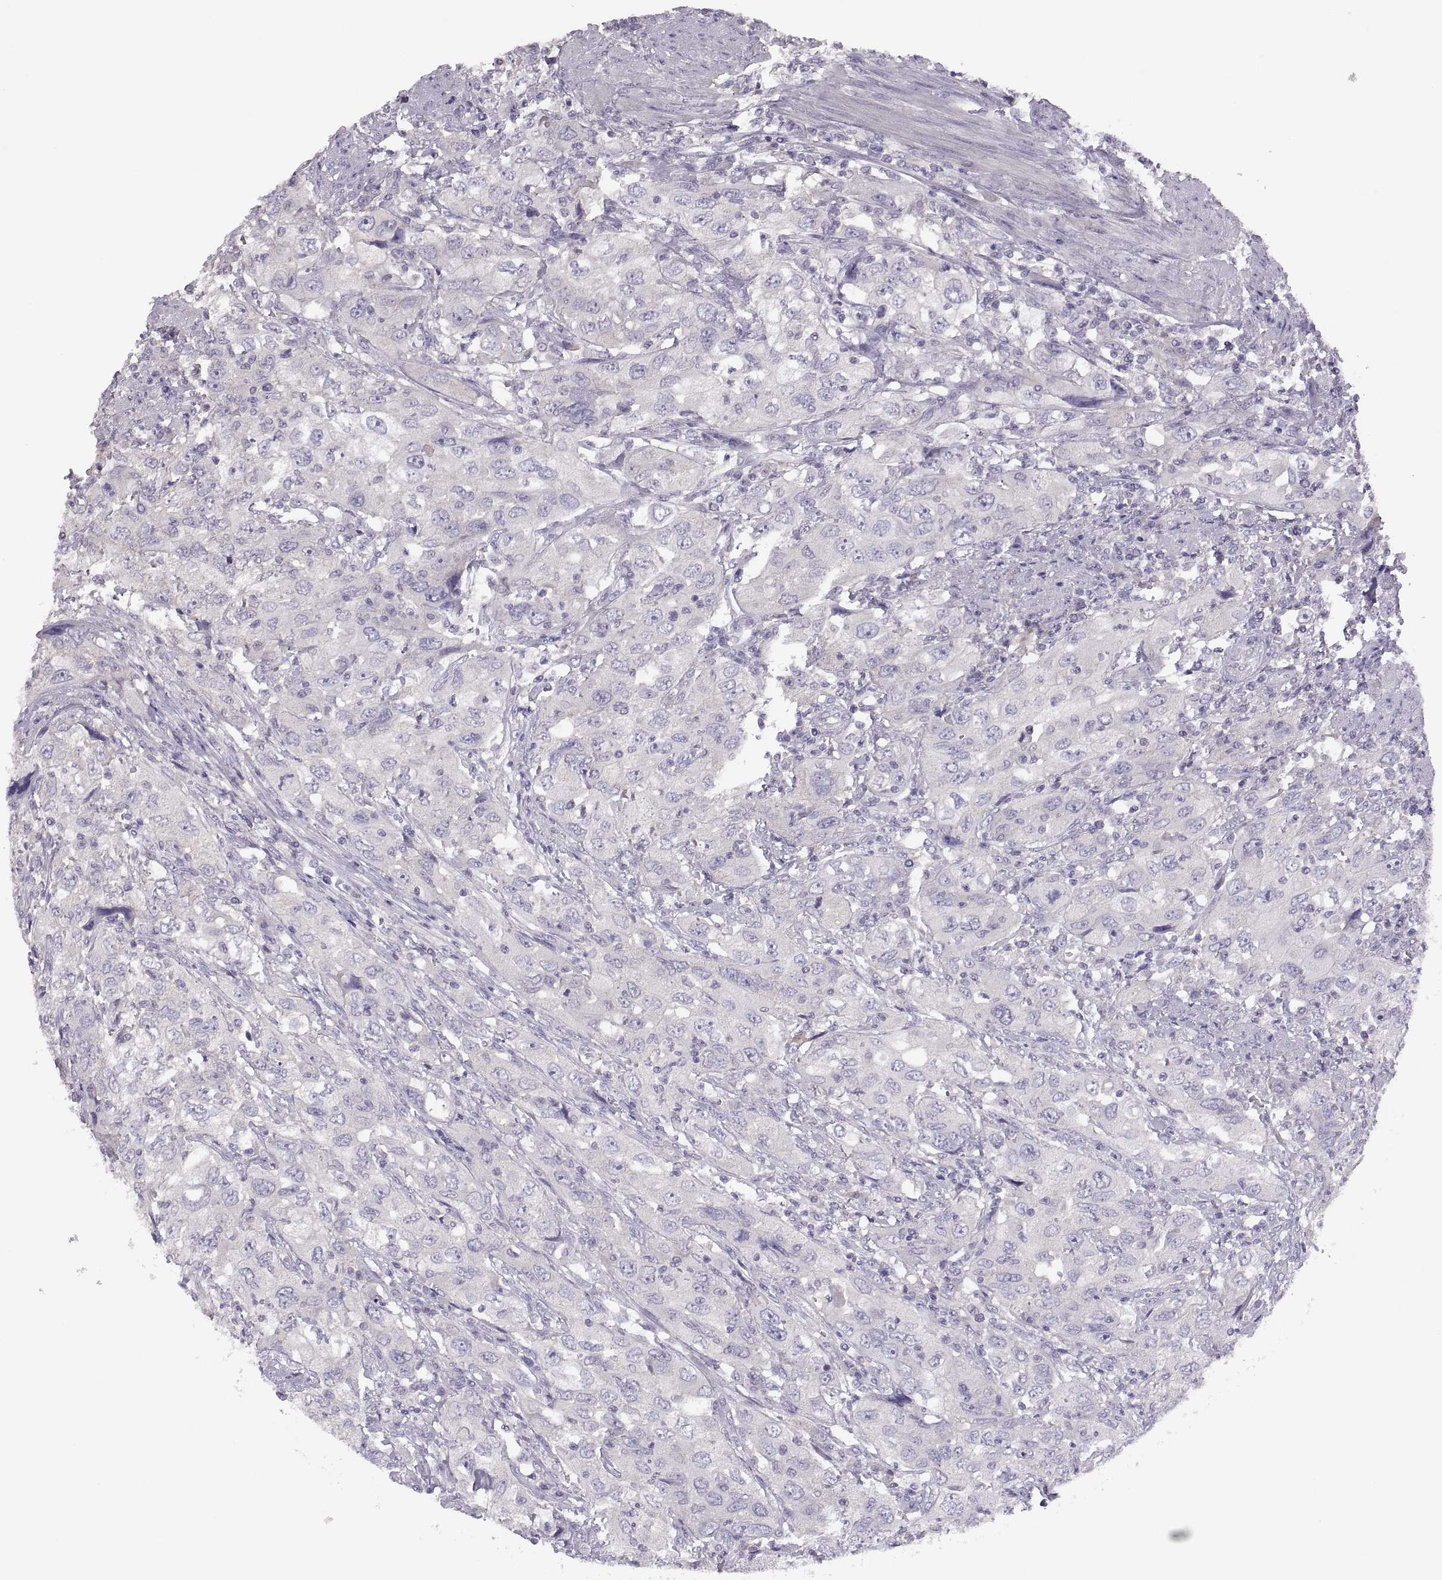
{"staining": {"intensity": "negative", "quantity": "none", "location": "none"}, "tissue": "urothelial cancer", "cell_type": "Tumor cells", "image_type": "cancer", "snomed": [{"axis": "morphology", "description": "Urothelial carcinoma, High grade"}, {"axis": "topography", "description": "Urinary bladder"}], "caption": "Human urothelial cancer stained for a protein using immunohistochemistry demonstrates no staining in tumor cells.", "gene": "TBX19", "patient": {"sex": "male", "age": 76}}